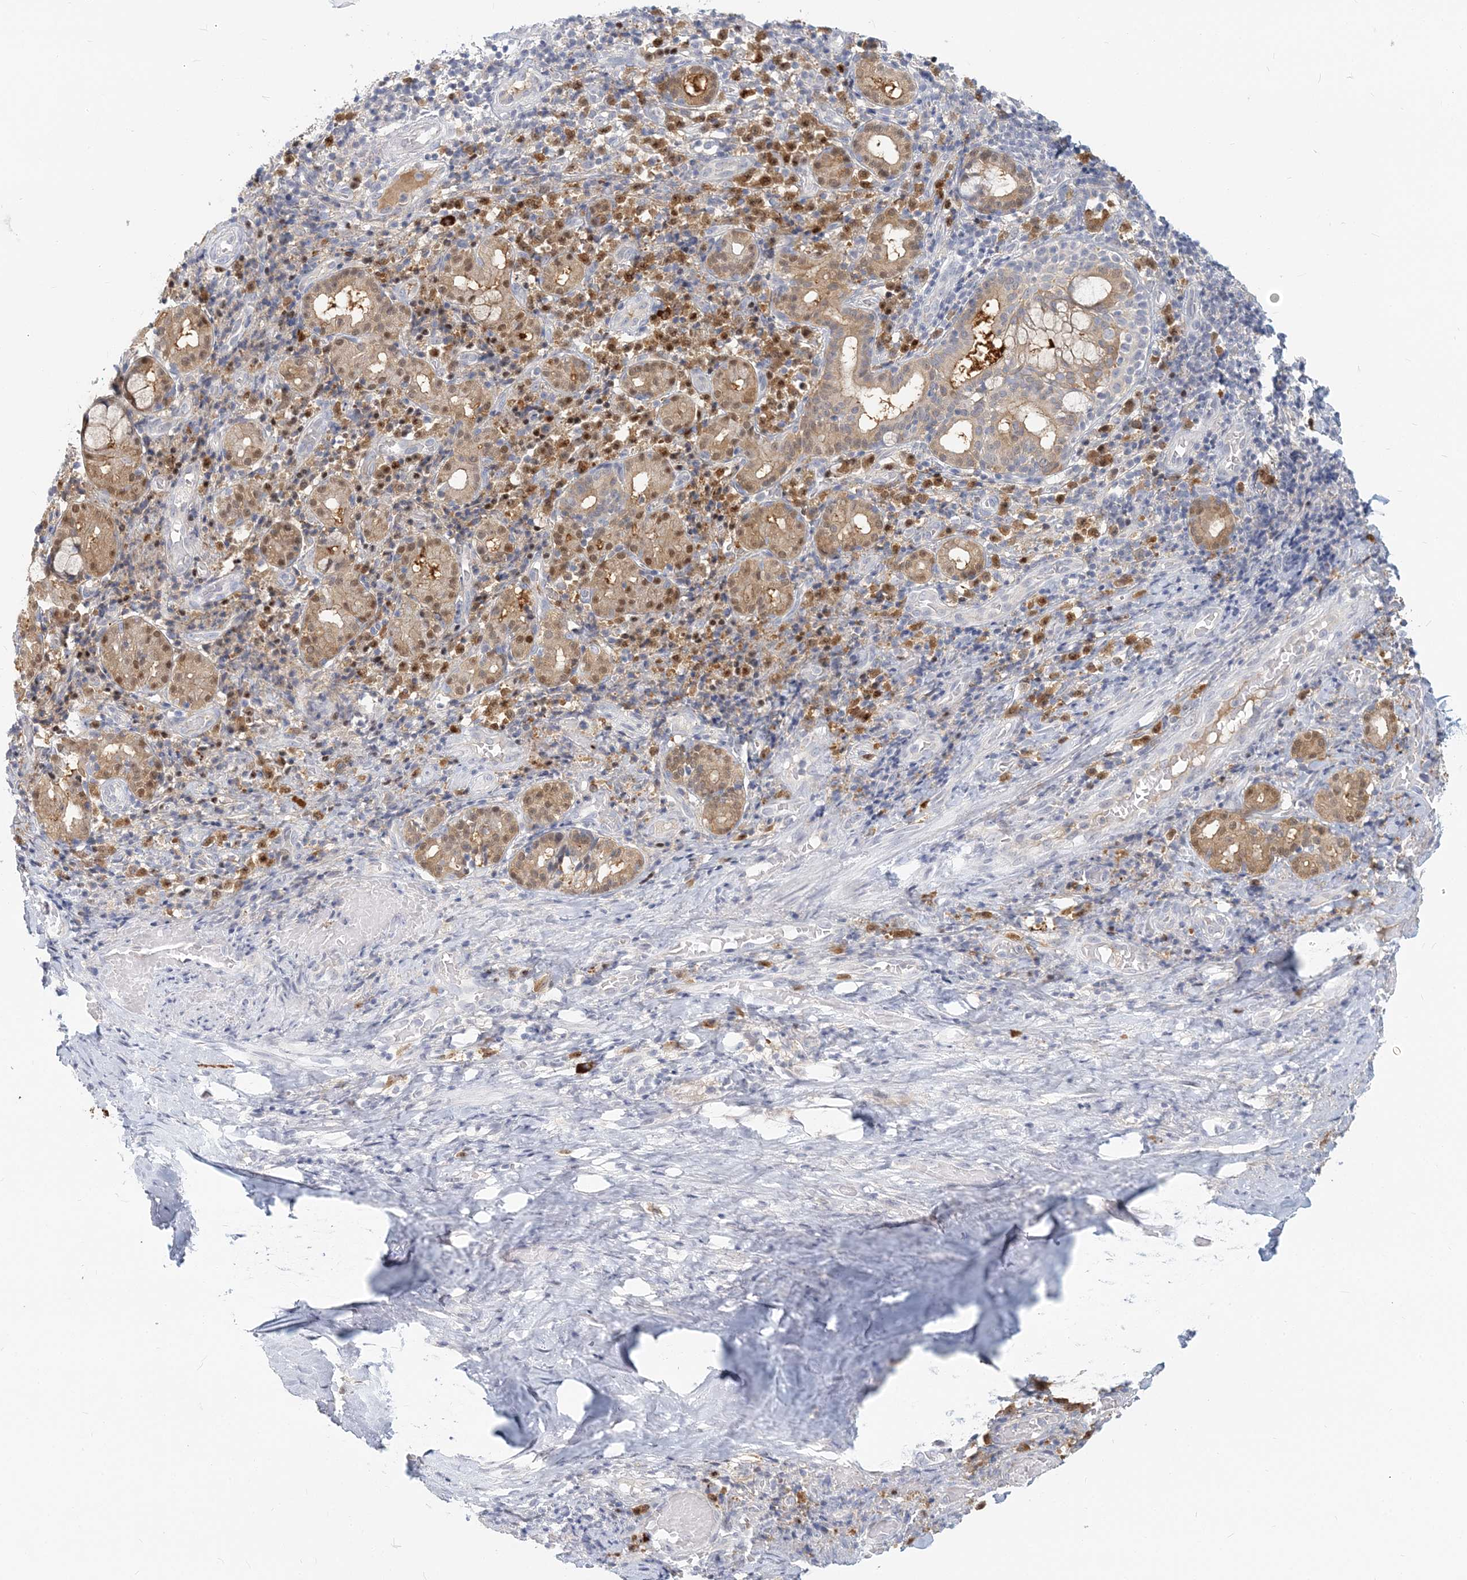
{"staining": {"intensity": "negative", "quantity": "none", "location": "none"}, "tissue": "adipose tissue", "cell_type": "Adipocytes", "image_type": "normal", "snomed": [{"axis": "morphology", "description": "Normal tissue, NOS"}, {"axis": "morphology", "description": "Basal cell carcinoma"}, {"axis": "topography", "description": "Cartilage tissue"}, {"axis": "topography", "description": "Nasopharynx"}, {"axis": "topography", "description": "Oral tissue"}], "caption": "High power microscopy image of an immunohistochemistry (IHC) image of benign adipose tissue, revealing no significant staining in adipocytes. Brightfield microscopy of IHC stained with DAB (brown) and hematoxylin (blue), captured at high magnification.", "gene": "GMPPA", "patient": {"sex": "female", "age": 77}}